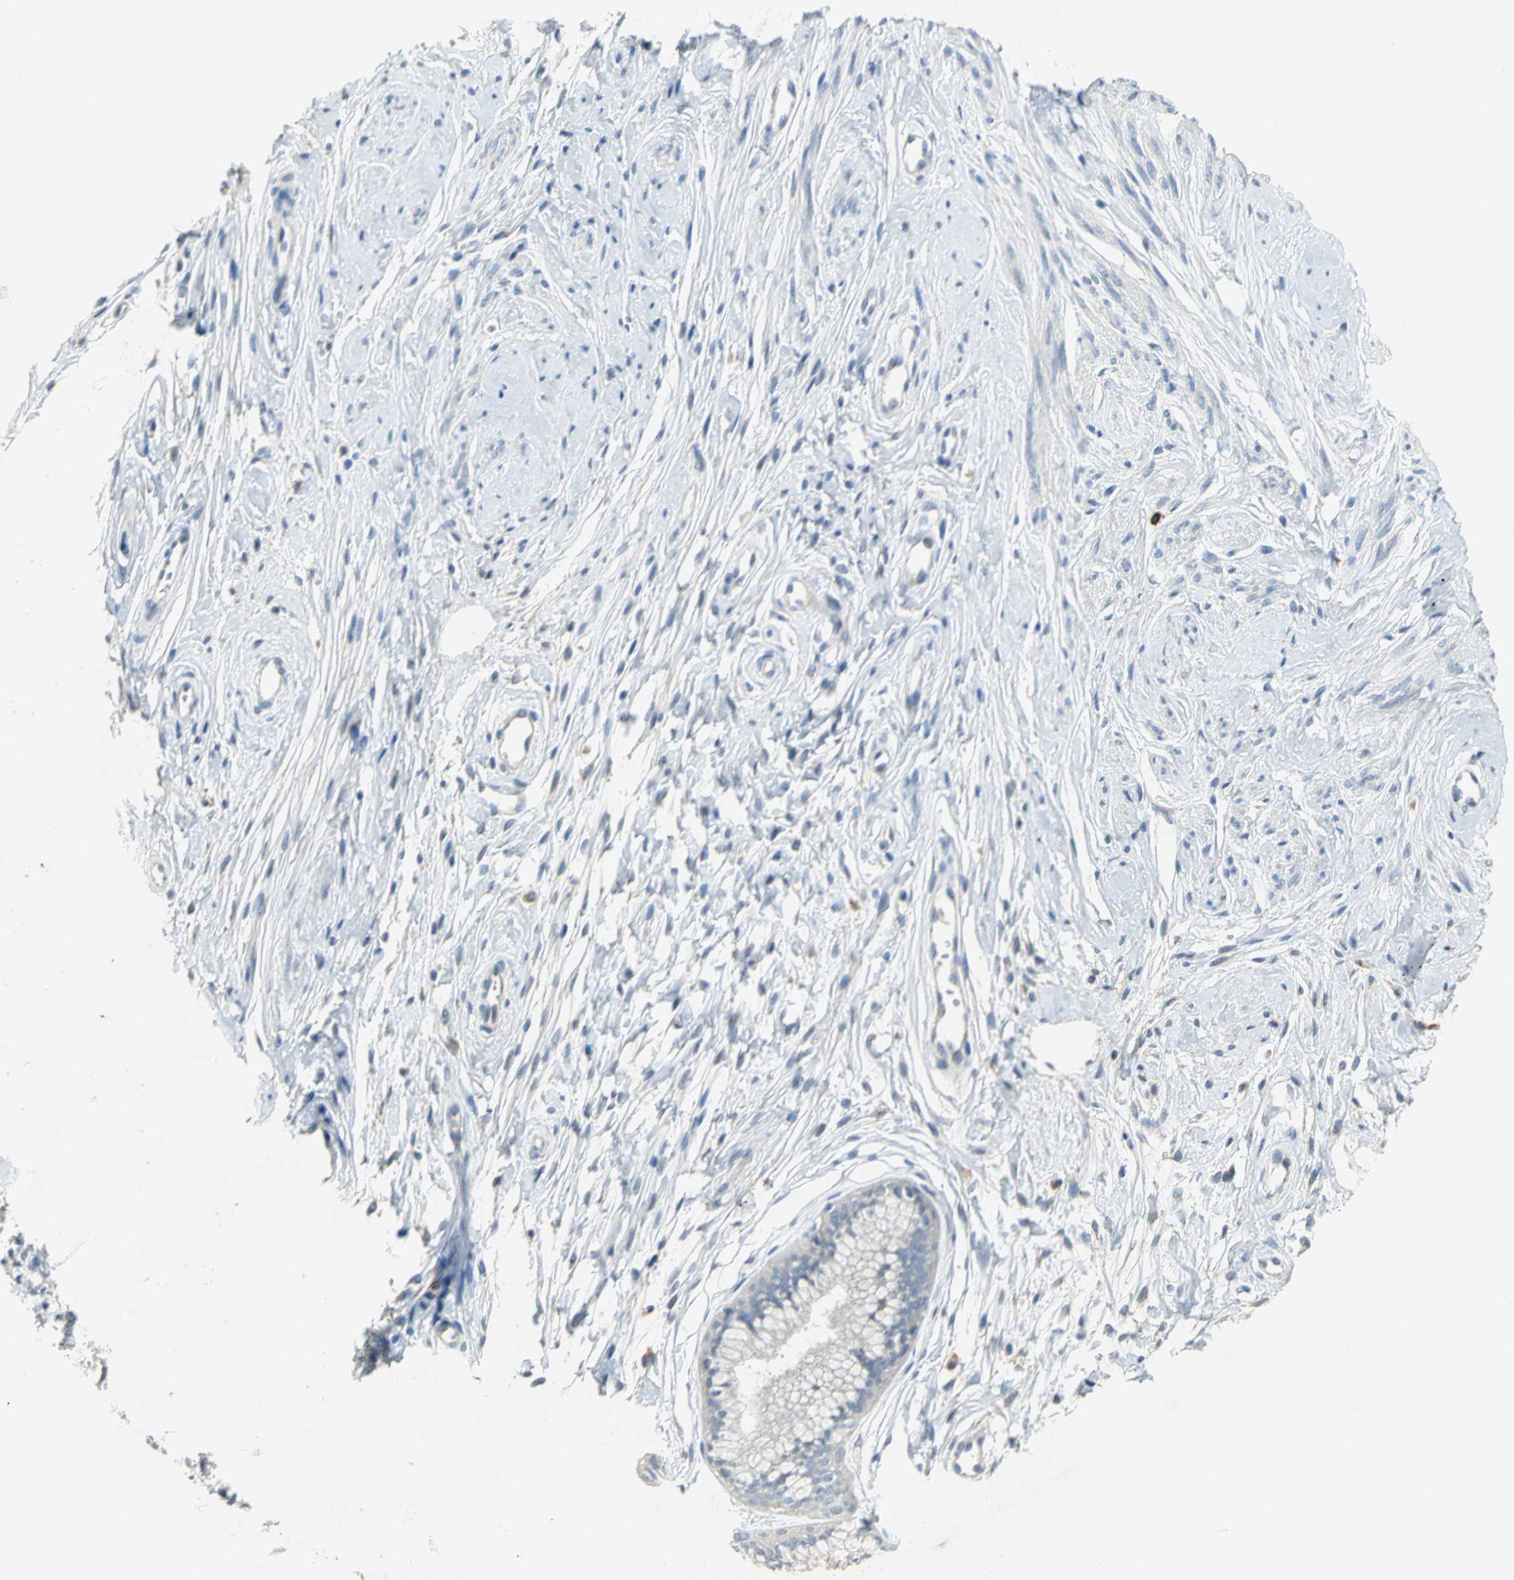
{"staining": {"intensity": "negative", "quantity": "none", "location": "none"}, "tissue": "cervix", "cell_type": "Glandular cells", "image_type": "normal", "snomed": [{"axis": "morphology", "description": "Normal tissue, NOS"}, {"axis": "topography", "description": "Cervix"}], "caption": "There is no significant expression in glandular cells of cervix. (Brightfield microscopy of DAB immunohistochemistry at high magnification).", "gene": "IL17RB", "patient": {"sex": "female", "age": 39}}